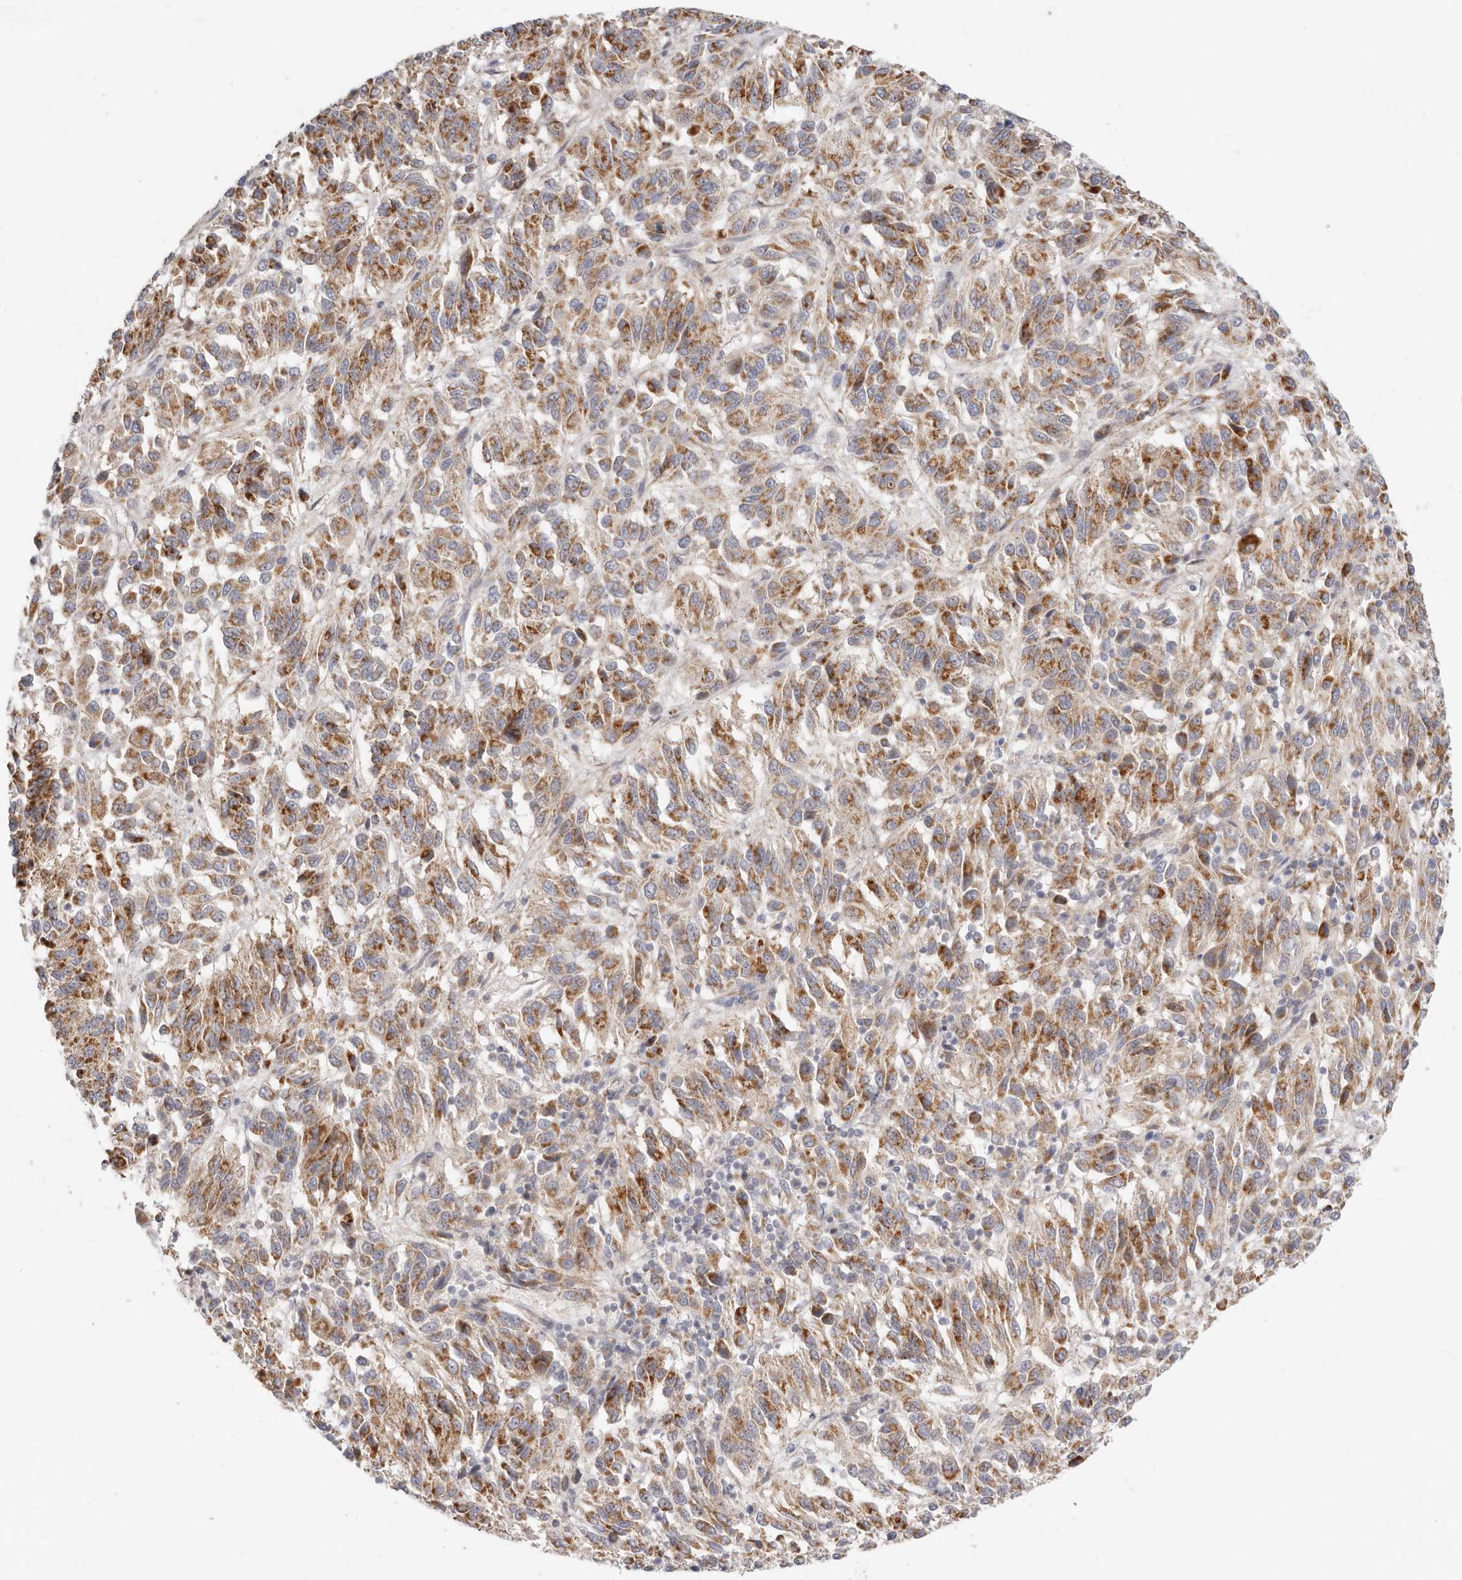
{"staining": {"intensity": "moderate", "quantity": ">75%", "location": "cytoplasmic/membranous"}, "tissue": "melanoma", "cell_type": "Tumor cells", "image_type": "cancer", "snomed": [{"axis": "morphology", "description": "Malignant melanoma, Metastatic site"}, {"axis": "topography", "description": "Lung"}], "caption": "Melanoma stained with a protein marker demonstrates moderate staining in tumor cells.", "gene": "TFB2M", "patient": {"sex": "male", "age": 64}}